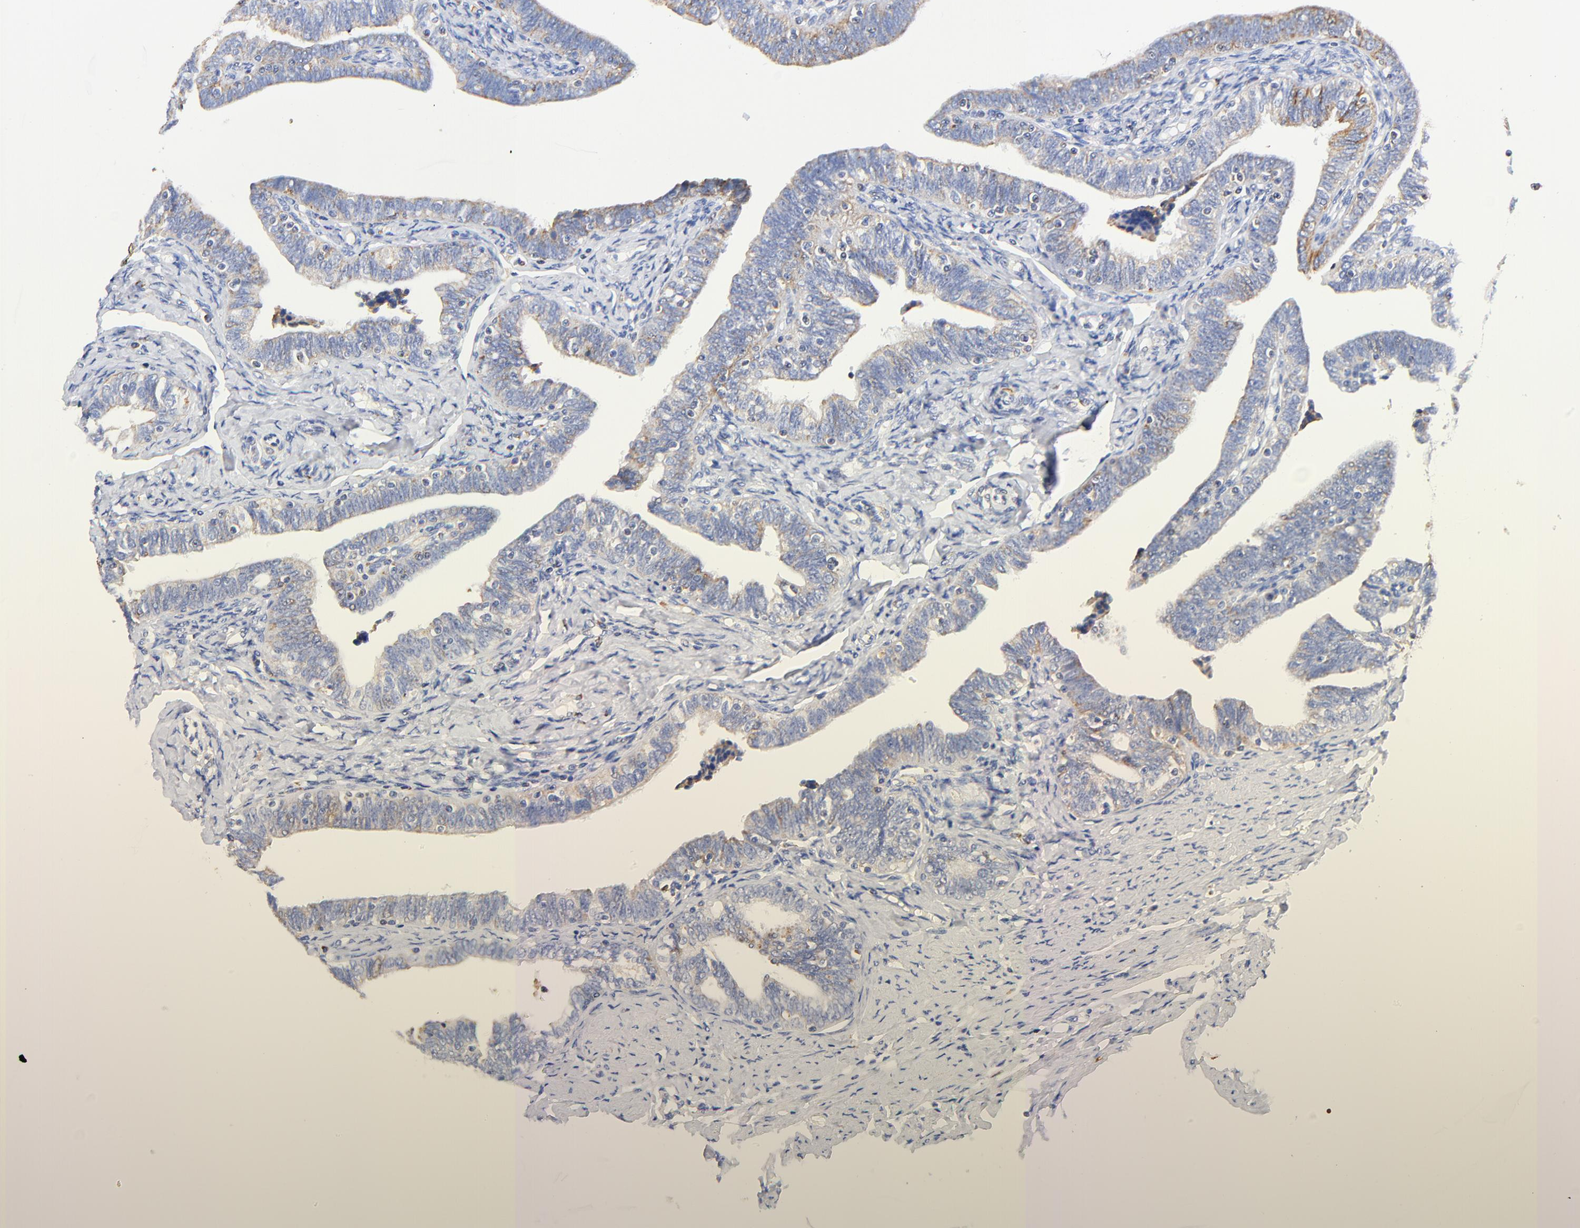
{"staining": {"intensity": "moderate", "quantity": "25%-75%", "location": "cytoplasmic/membranous"}, "tissue": "fallopian tube", "cell_type": "Glandular cells", "image_type": "normal", "snomed": [{"axis": "morphology", "description": "Normal tissue, NOS"}, {"axis": "topography", "description": "Fallopian tube"}, {"axis": "topography", "description": "Ovary"}], "caption": "Benign fallopian tube shows moderate cytoplasmic/membranous staining in approximately 25%-75% of glandular cells, visualized by immunohistochemistry. (IHC, brightfield microscopy, high magnification).", "gene": "ATP5F1D", "patient": {"sex": "female", "age": 69}}